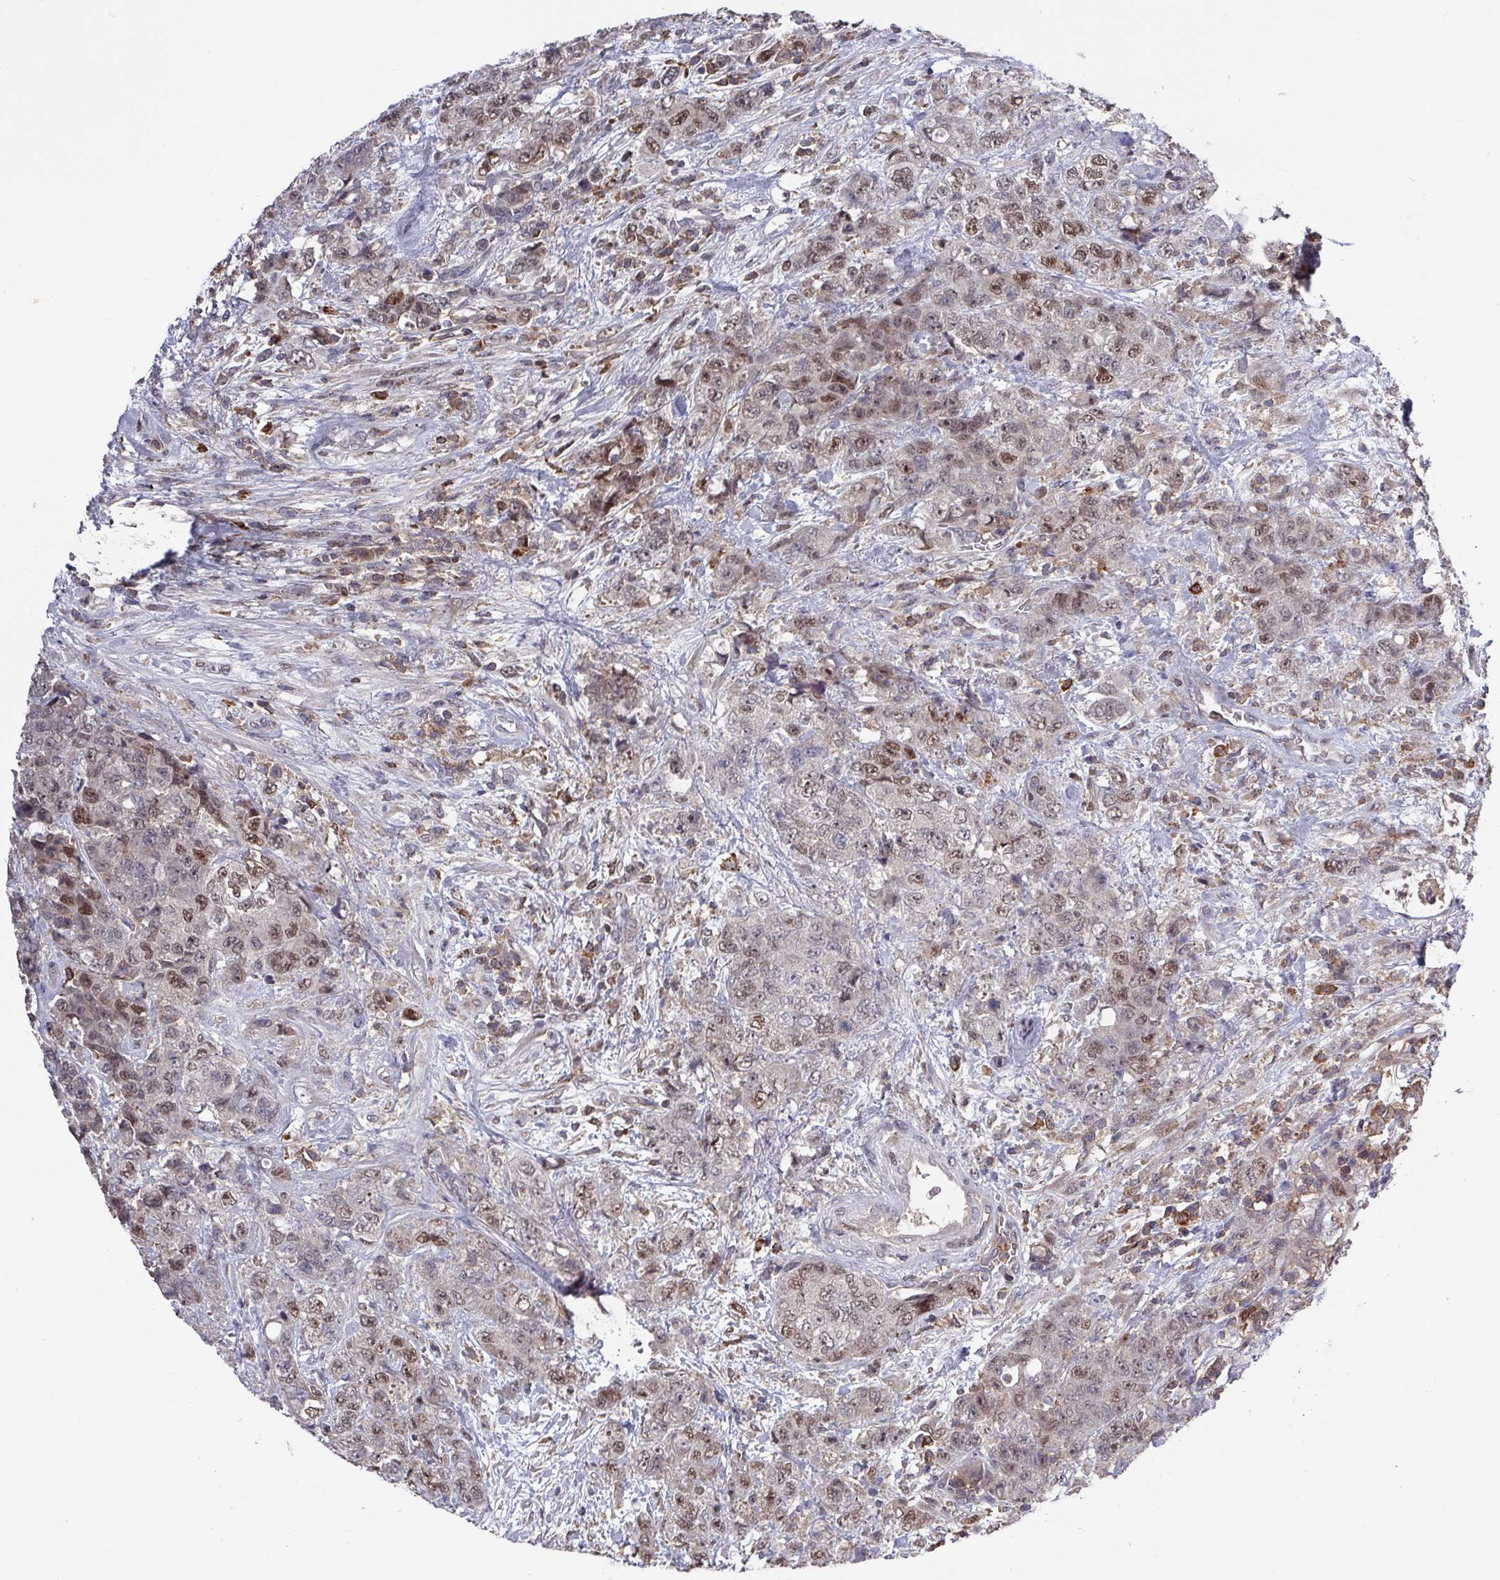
{"staining": {"intensity": "weak", "quantity": ">75%", "location": "nuclear"}, "tissue": "urothelial cancer", "cell_type": "Tumor cells", "image_type": "cancer", "snomed": [{"axis": "morphology", "description": "Urothelial carcinoma, High grade"}, {"axis": "topography", "description": "Urinary bladder"}], "caption": "This is a micrograph of immunohistochemistry staining of urothelial cancer, which shows weak expression in the nuclear of tumor cells.", "gene": "PRRX1", "patient": {"sex": "female", "age": 78}}